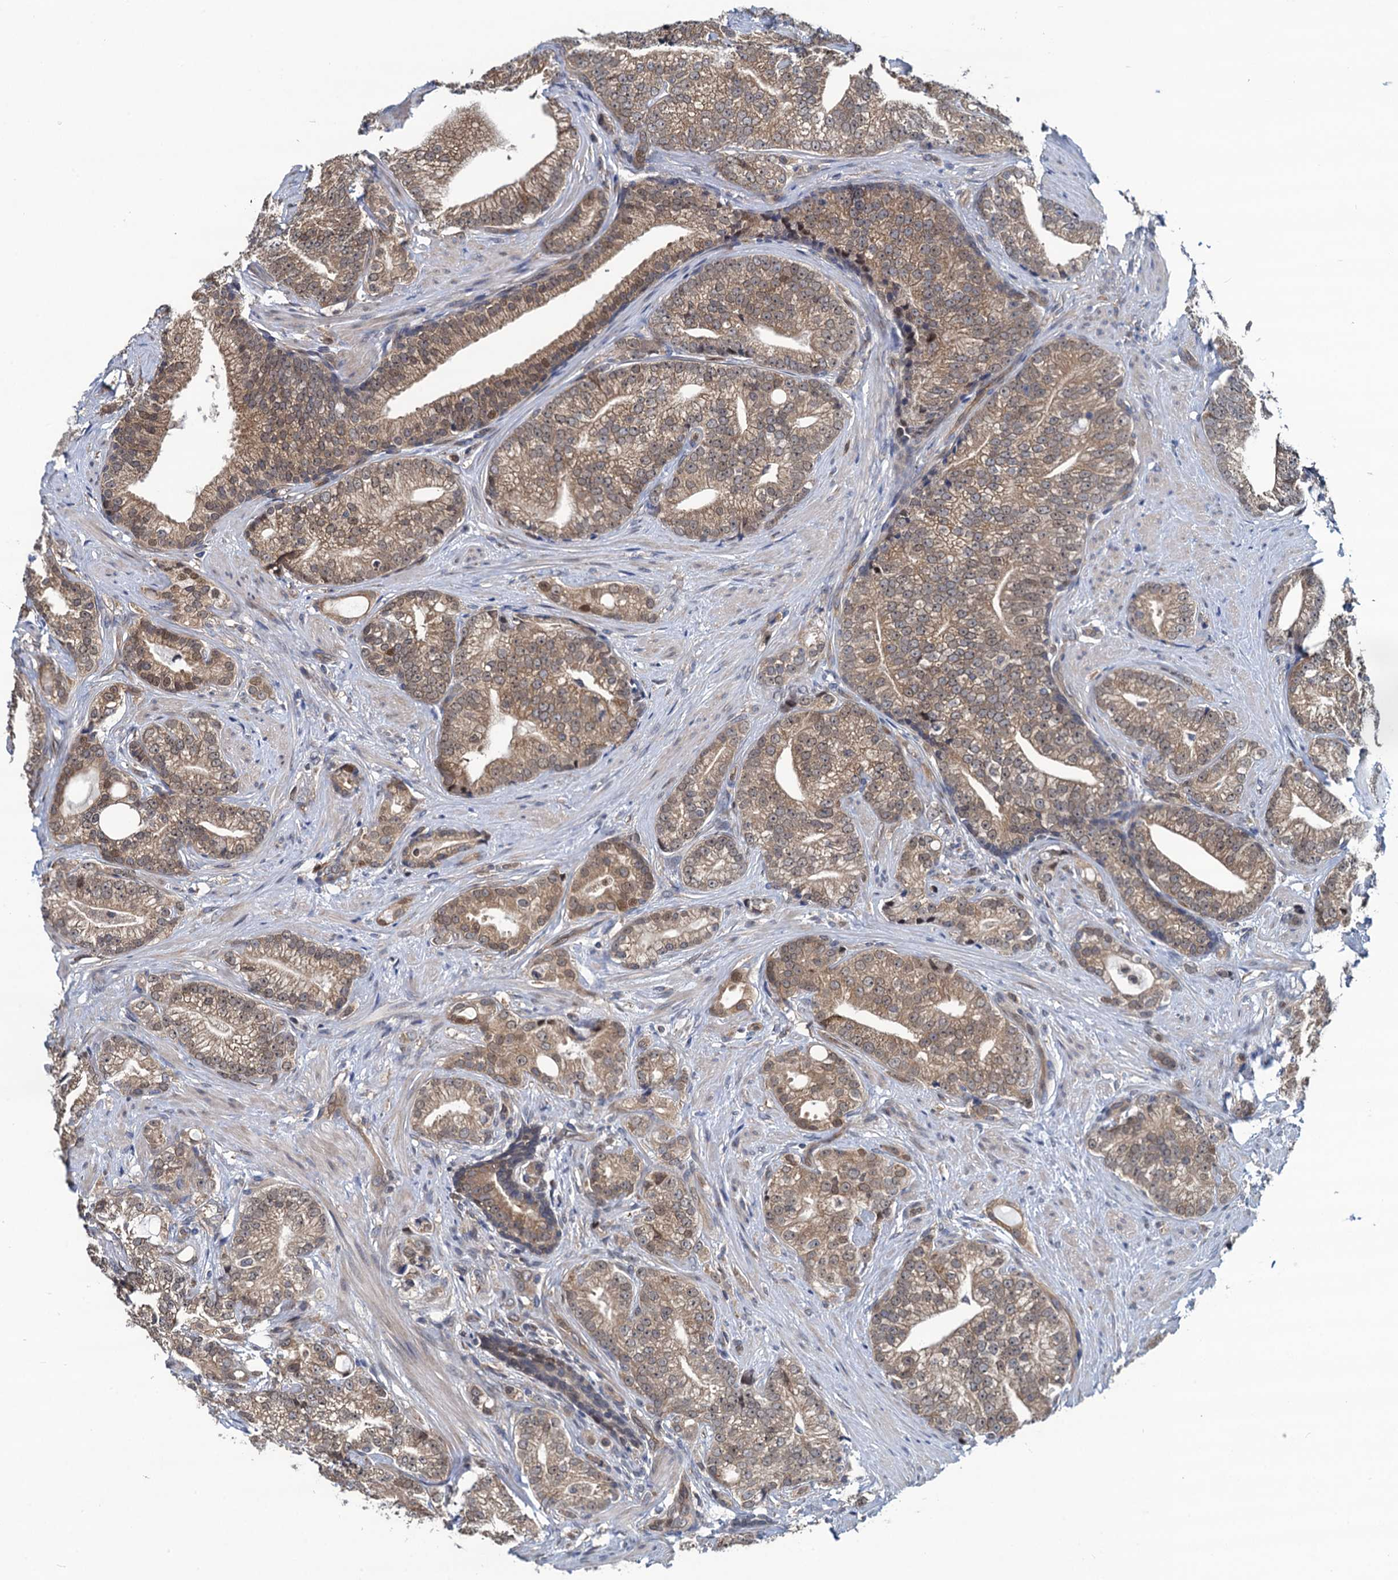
{"staining": {"intensity": "moderate", "quantity": ">75%", "location": "cytoplasmic/membranous"}, "tissue": "prostate cancer", "cell_type": "Tumor cells", "image_type": "cancer", "snomed": [{"axis": "morphology", "description": "Adenocarcinoma, Low grade"}, {"axis": "topography", "description": "Prostate"}], "caption": "High-magnification brightfield microscopy of adenocarcinoma (low-grade) (prostate) stained with DAB (3,3'-diaminobenzidine) (brown) and counterstained with hematoxylin (blue). tumor cells exhibit moderate cytoplasmic/membranous expression is appreciated in approximately>75% of cells.", "gene": "RNF125", "patient": {"sex": "male", "age": 71}}